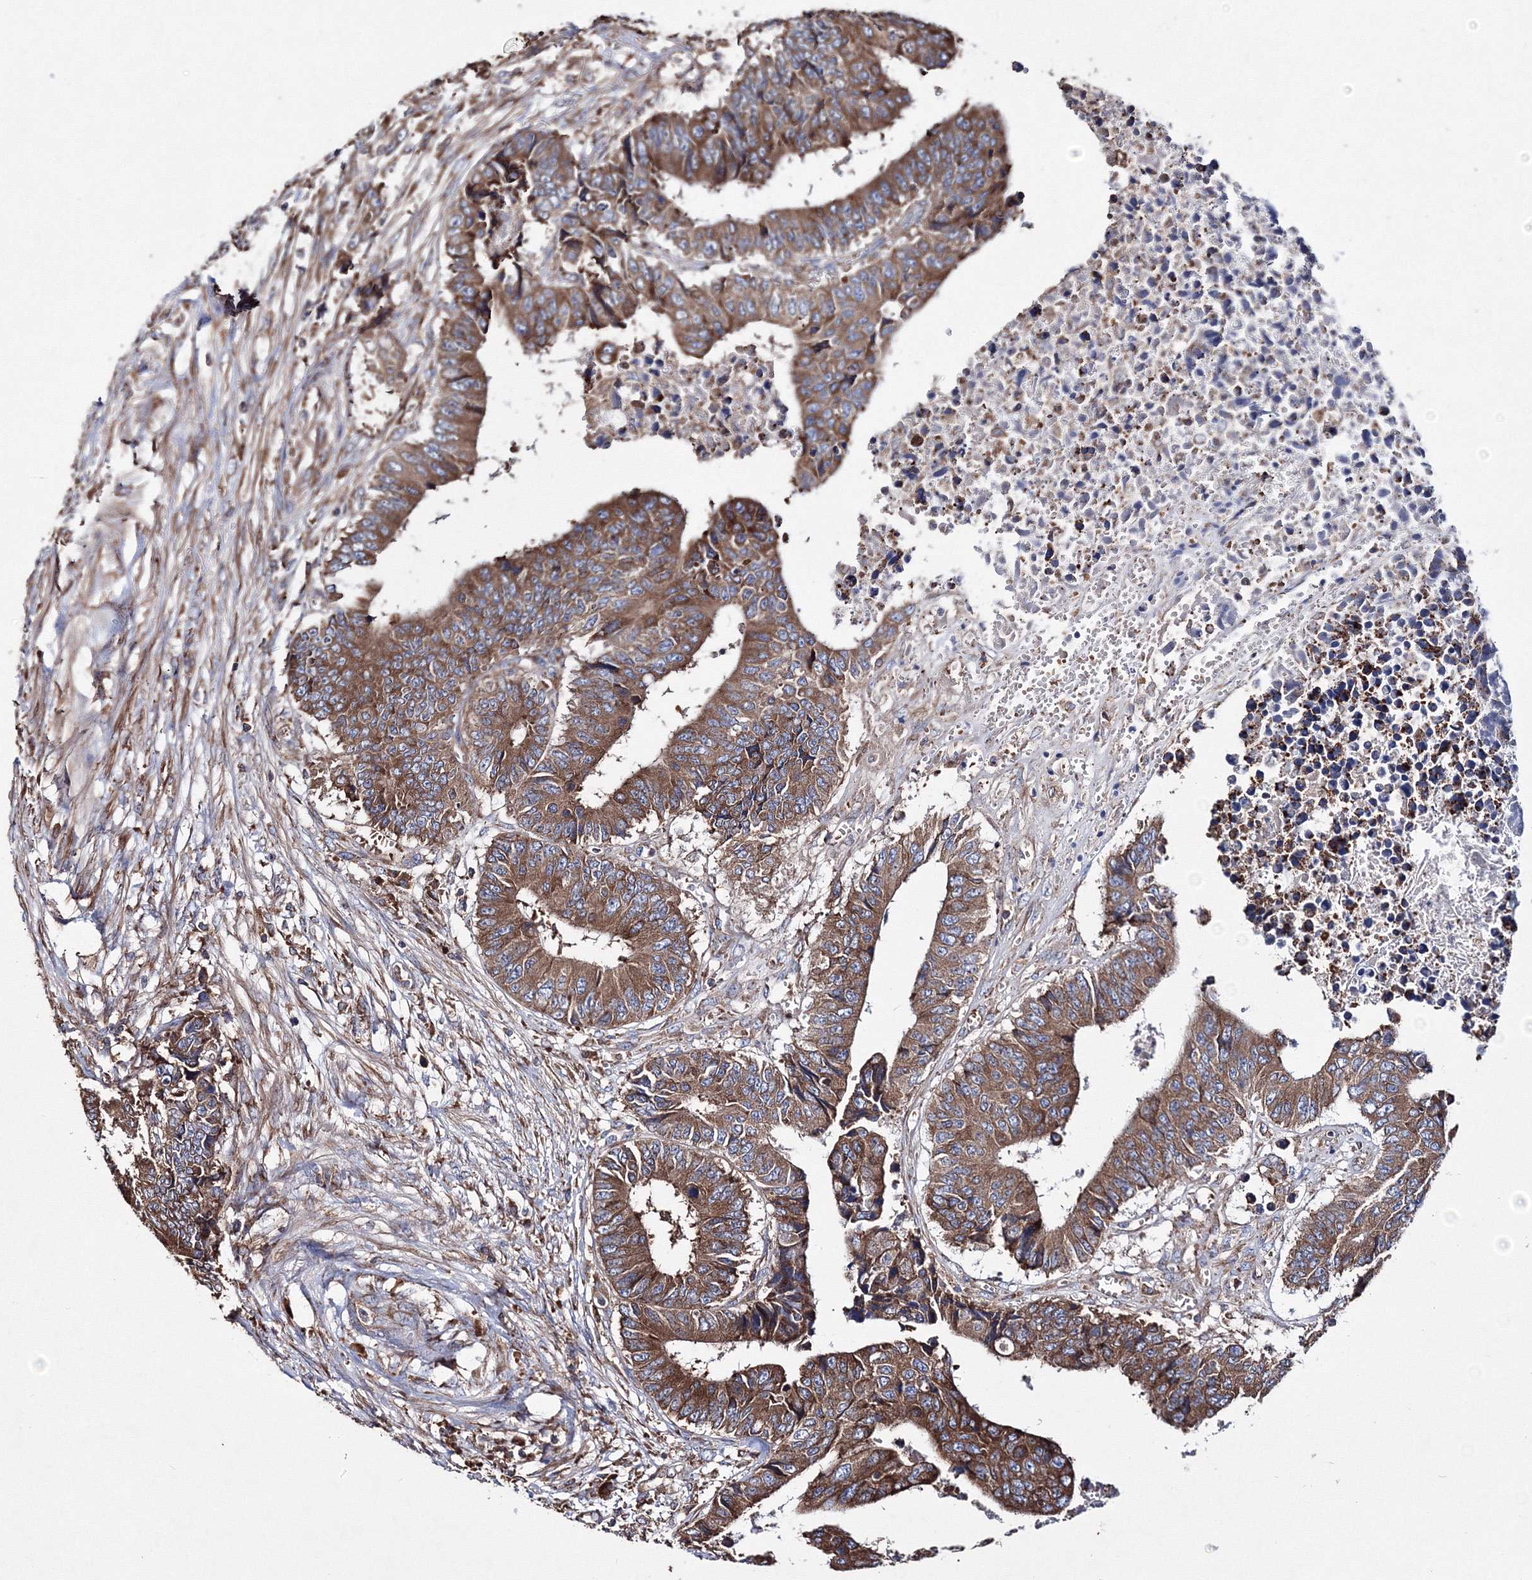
{"staining": {"intensity": "moderate", "quantity": ">75%", "location": "cytoplasmic/membranous"}, "tissue": "colorectal cancer", "cell_type": "Tumor cells", "image_type": "cancer", "snomed": [{"axis": "morphology", "description": "Adenocarcinoma, NOS"}, {"axis": "topography", "description": "Rectum"}], "caption": "Moderate cytoplasmic/membranous protein positivity is present in approximately >75% of tumor cells in colorectal adenocarcinoma.", "gene": "VPS8", "patient": {"sex": "male", "age": 84}}